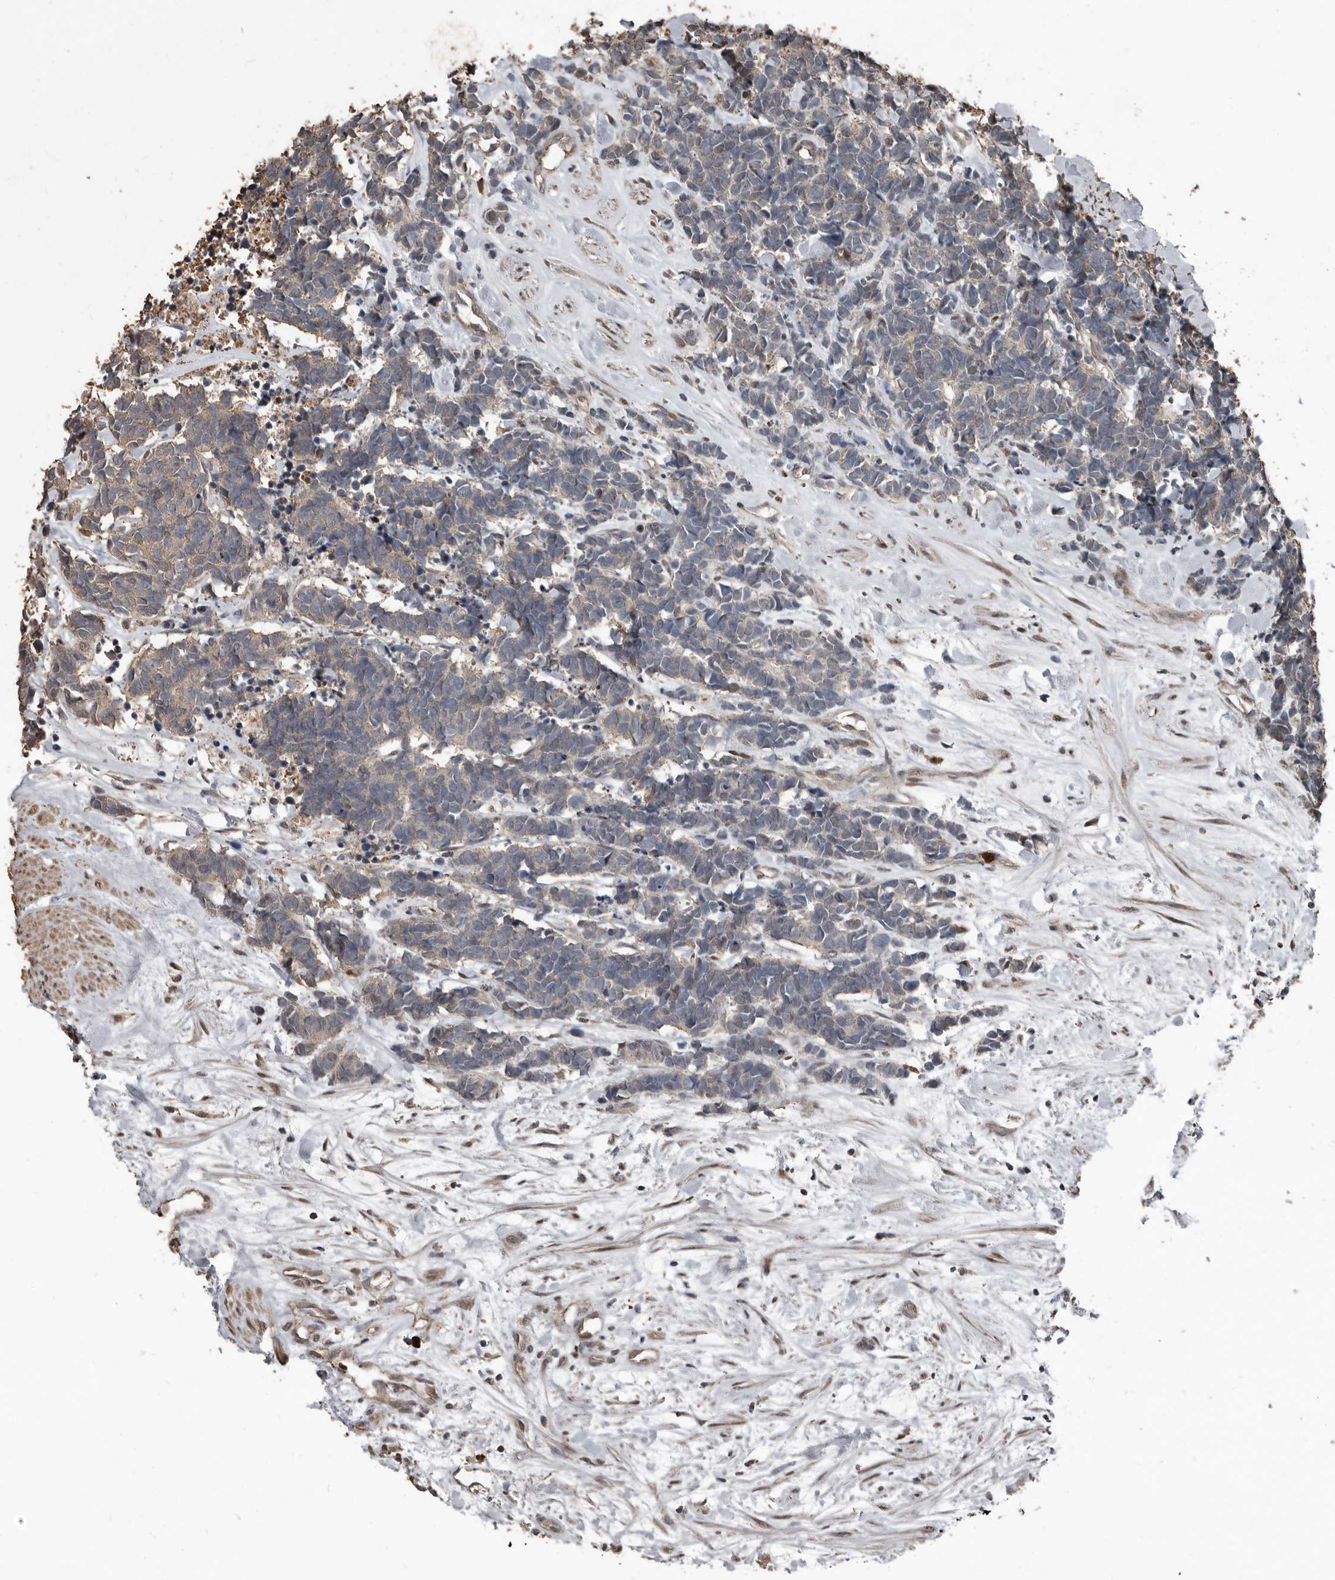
{"staining": {"intensity": "weak", "quantity": "<25%", "location": "cytoplasmic/membranous"}, "tissue": "carcinoid", "cell_type": "Tumor cells", "image_type": "cancer", "snomed": [{"axis": "morphology", "description": "Carcinoma, NOS"}, {"axis": "morphology", "description": "Carcinoid, malignant, NOS"}, {"axis": "topography", "description": "Urinary bladder"}], "caption": "DAB immunohistochemical staining of carcinoid (malignant) exhibits no significant positivity in tumor cells.", "gene": "FSBP", "patient": {"sex": "male", "age": 57}}